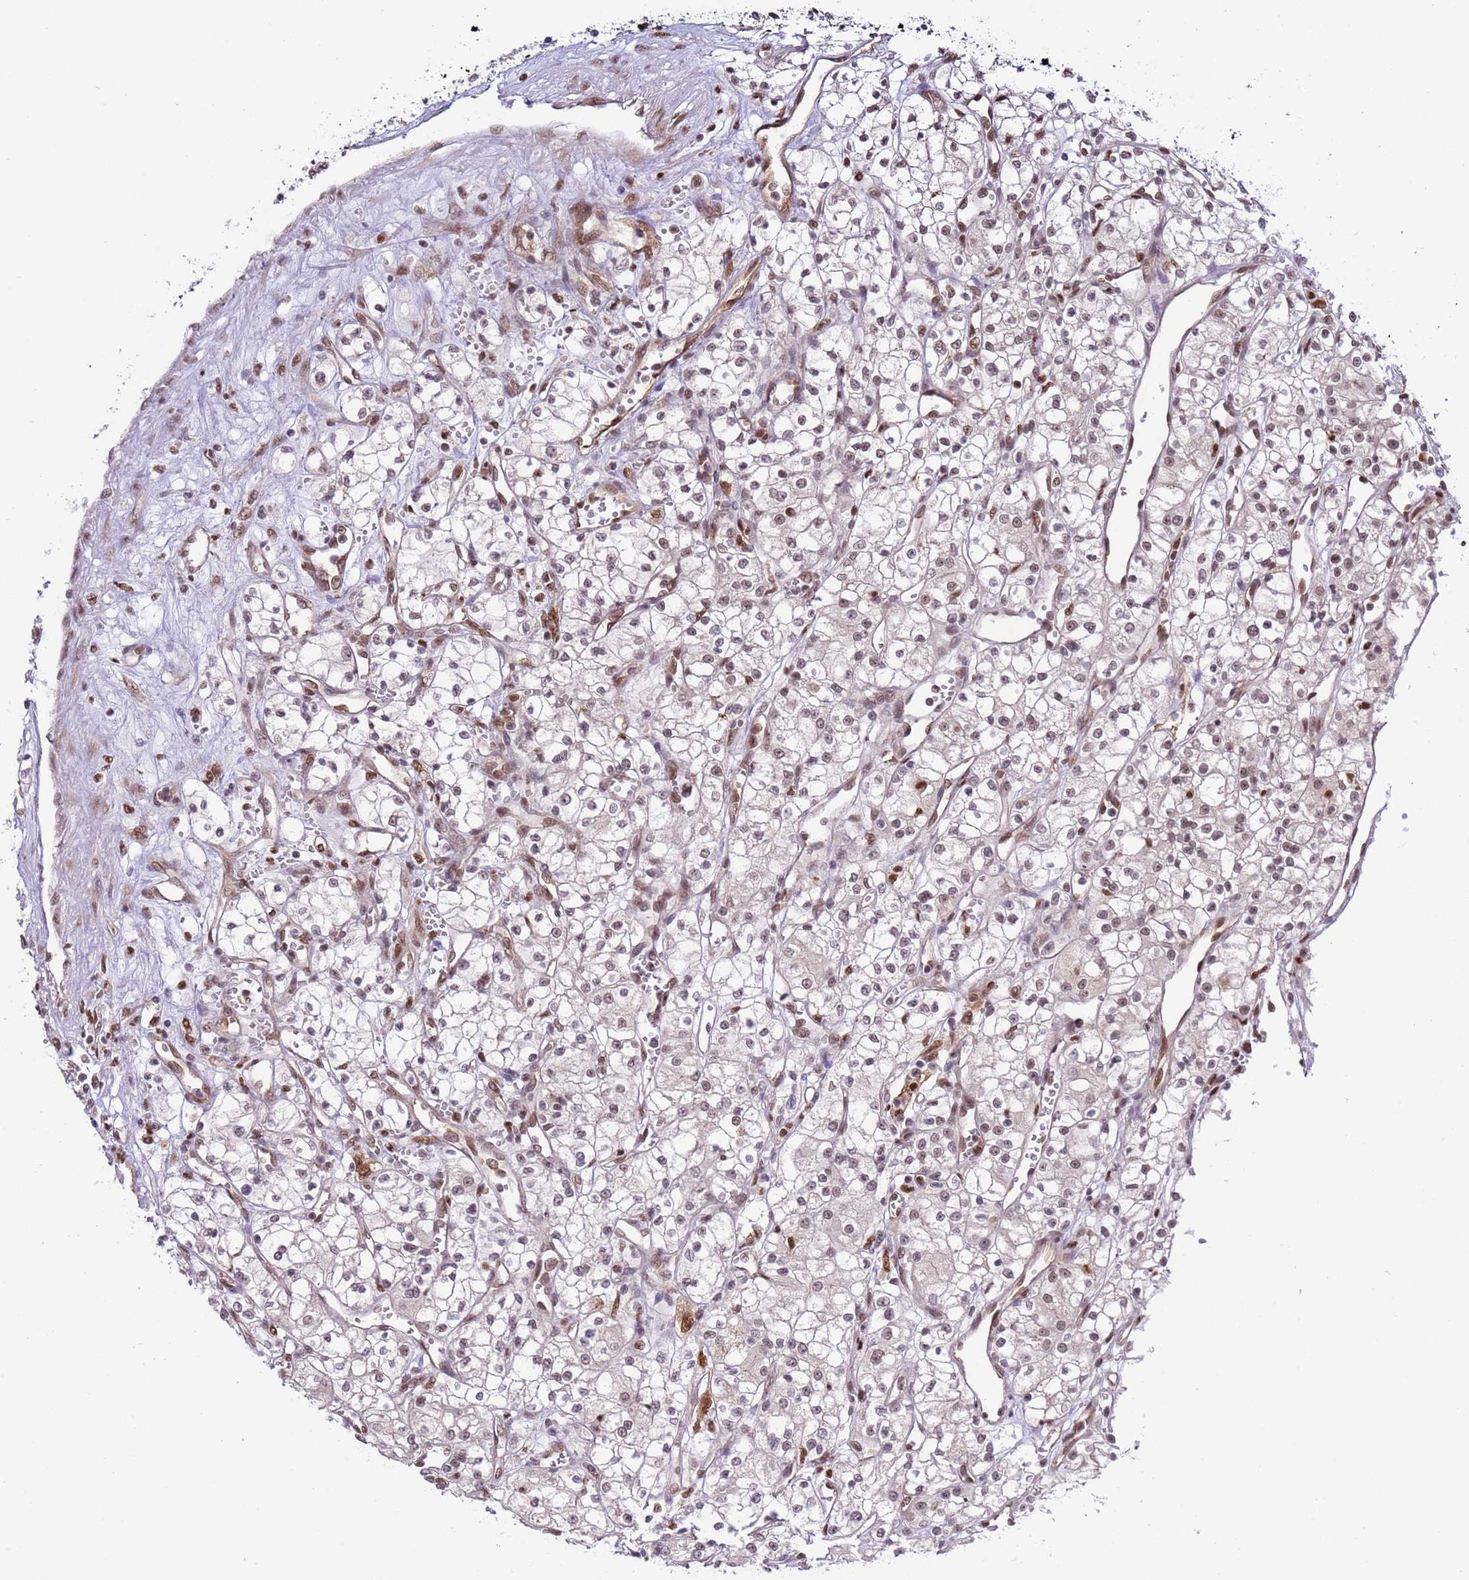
{"staining": {"intensity": "weak", "quantity": "25%-75%", "location": "nuclear"}, "tissue": "renal cancer", "cell_type": "Tumor cells", "image_type": "cancer", "snomed": [{"axis": "morphology", "description": "Adenocarcinoma, NOS"}, {"axis": "topography", "description": "Kidney"}], "caption": "Immunohistochemical staining of renal cancer reveals low levels of weak nuclear positivity in approximately 25%-75% of tumor cells.", "gene": "PRPF6", "patient": {"sex": "male", "age": 59}}